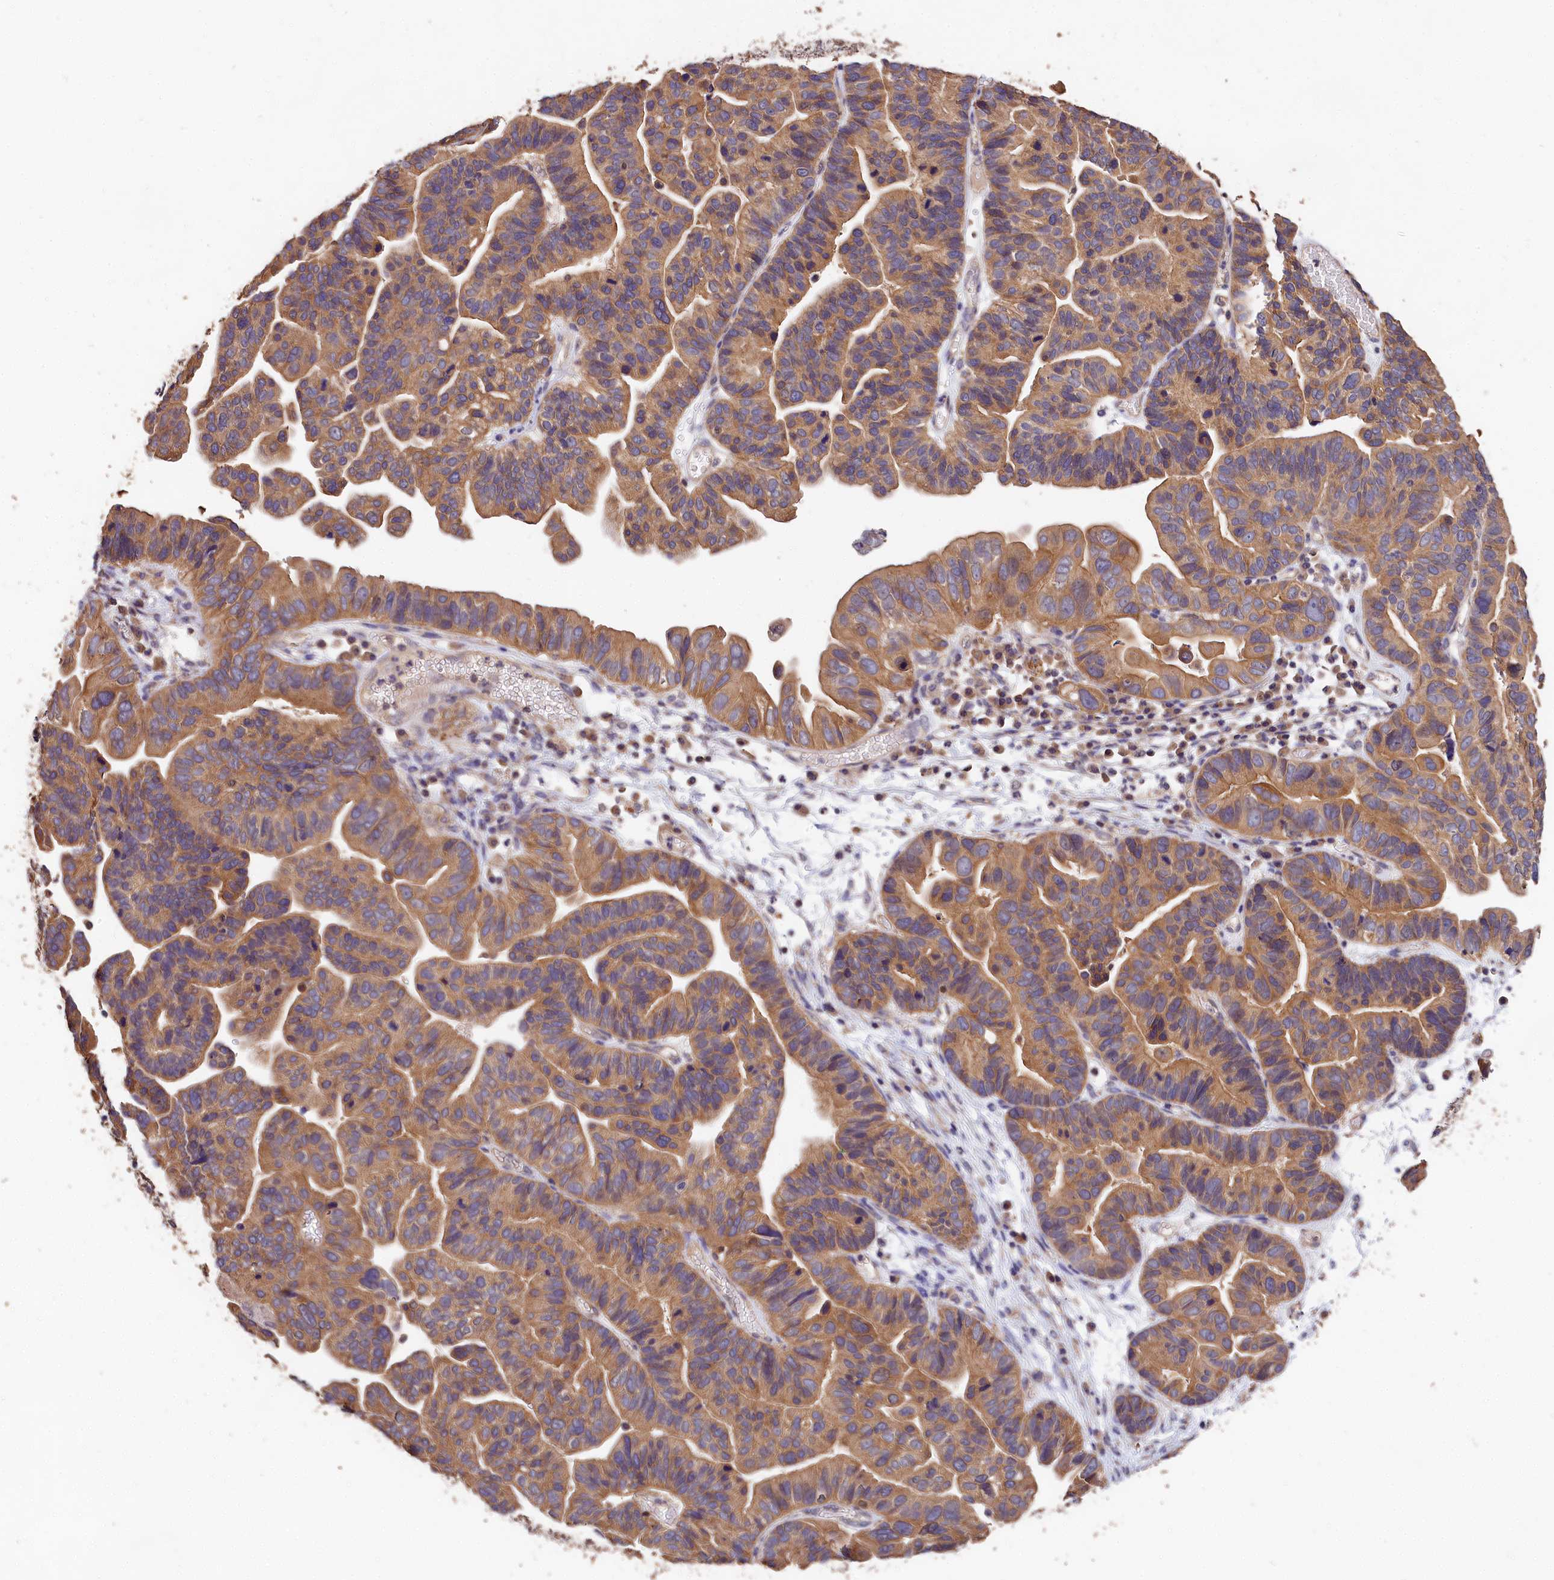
{"staining": {"intensity": "moderate", "quantity": ">75%", "location": "cytoplasmic/membranous"}, "tissue": "ovarian cancer", "cell_type": "Tumor cells", "image_type": "cancer", "snomed": [{"axis": "morphology", "description": "Cystadenocarcinoma, serous, NOS"}, {"axis": "topography", "description": "Ovary"}], "caption": "Immunohistochemical staining of ovarian cancer (serous cystadenocarcinoma) displays moderate cytoplasmic/membranous protein positivity in about >75% of tumor cells.", "gene": "OAS3", "patient": {"sex": "female", "age": 56}}